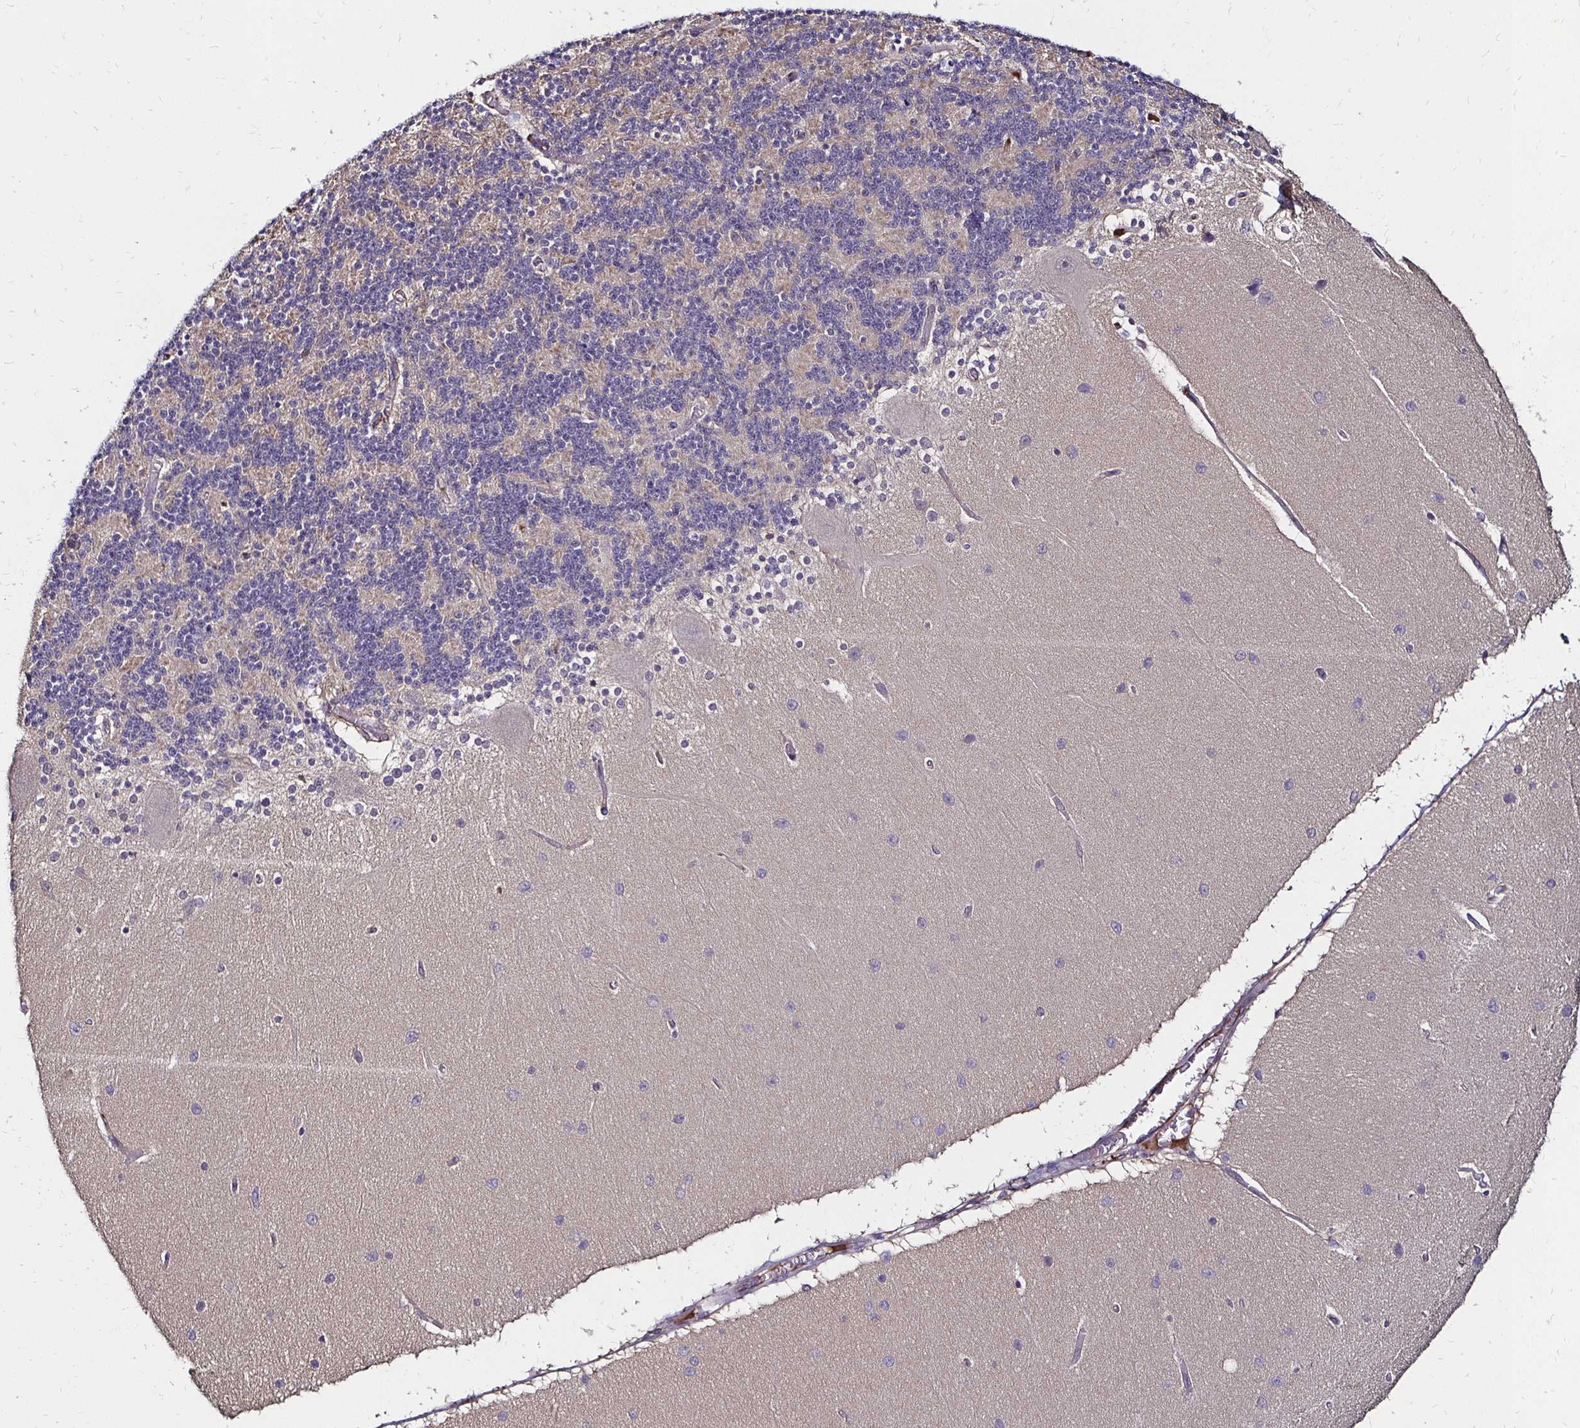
{"staining": {"intensity": "negative", "quantity": "none", "location": "none"}, "tissue": "cerebellum", "cell_type": "Cells in granular layer", "image_type": "normal", "snomed": [{"axis": "morphology", "description": "Normal tissue, NOS"}, {"axis": "topography", "description": "Cerebellum"}], "caption": "Image shows no significant protein positivity in cells in granular layer of normal cerebellum.", "gene": "TXN", "patient": {"sex": "female", "age": 54}}